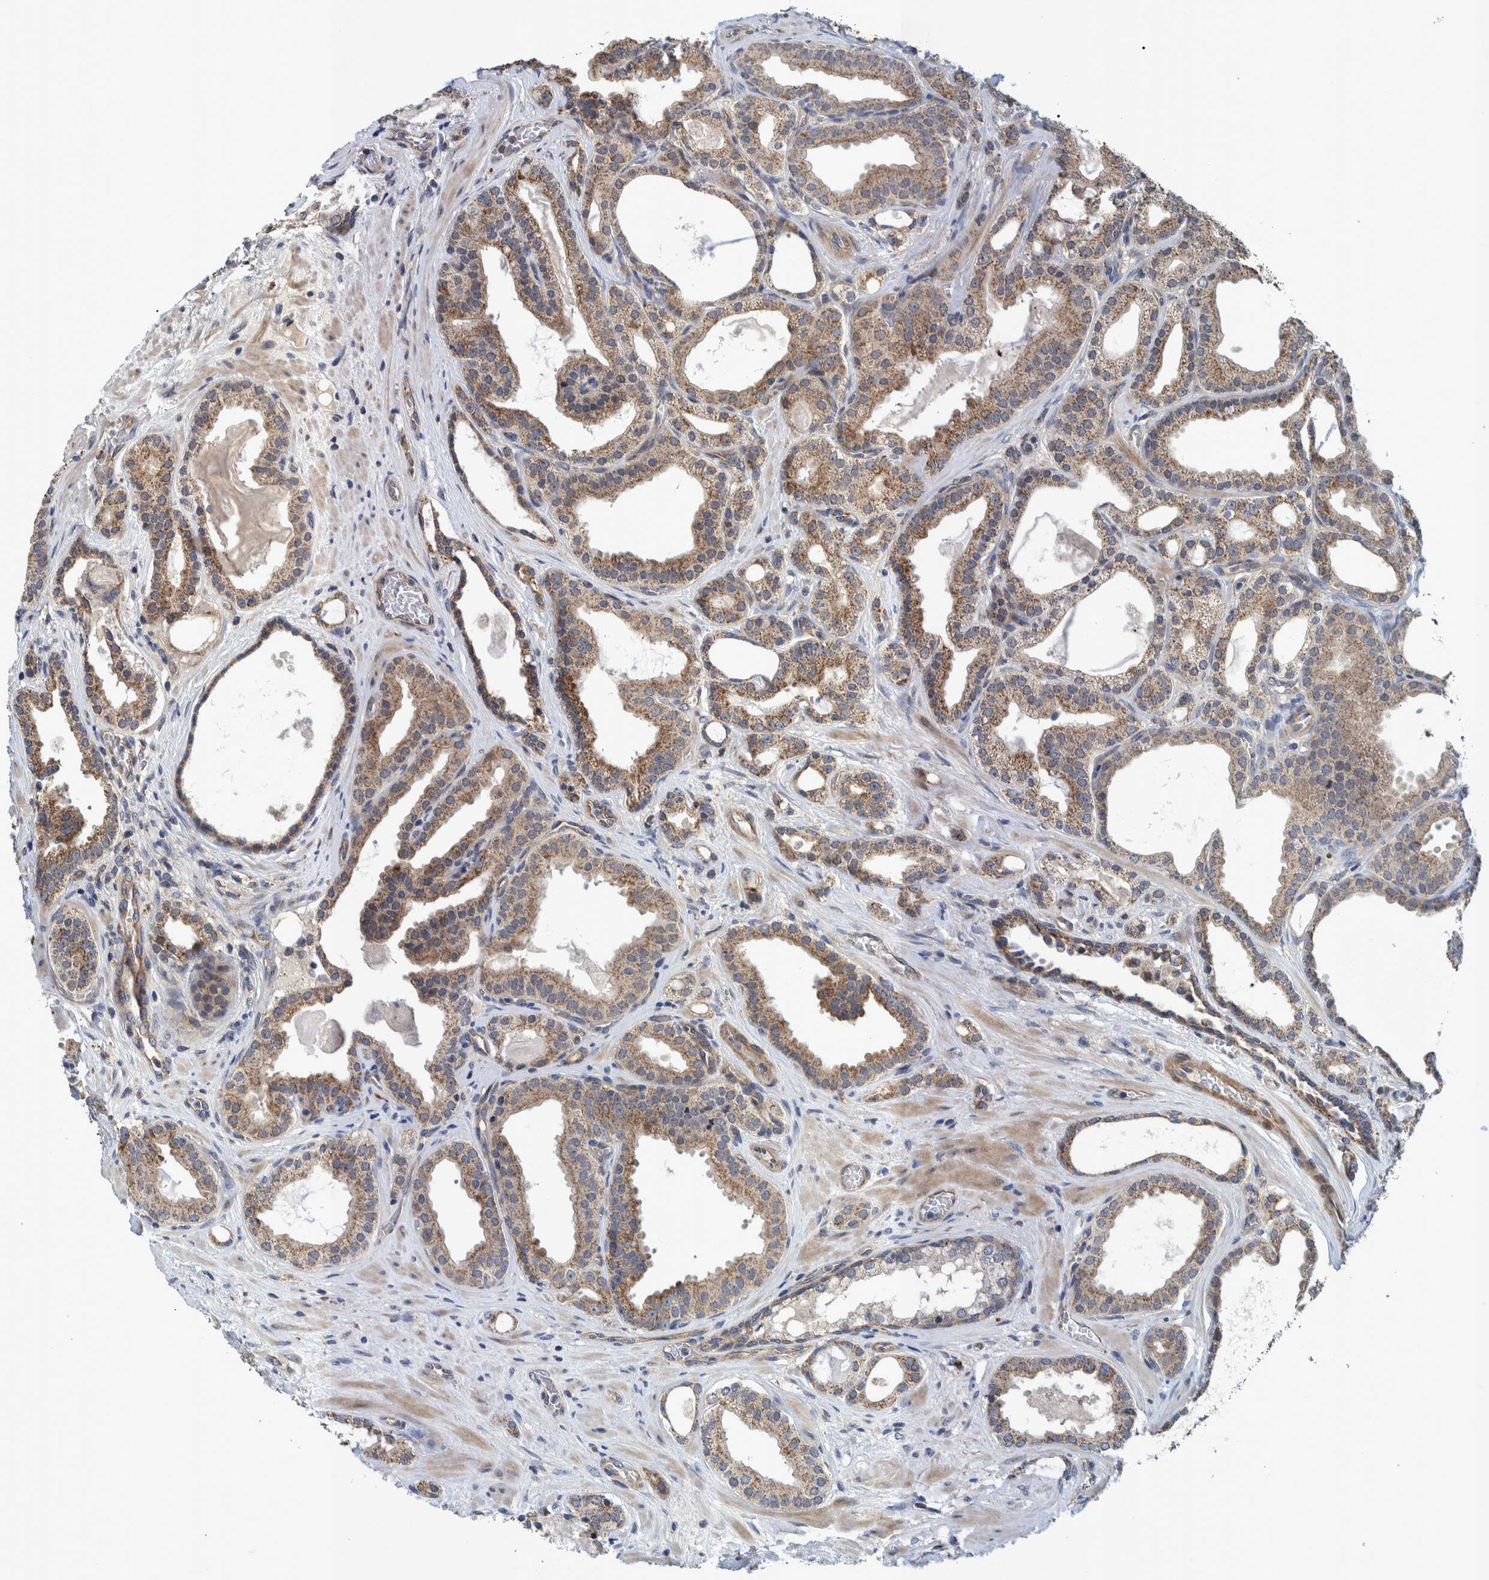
{"staining": {"intensity": "moderate", "quantity": ">75%", "location": "cytoplasmic/membranous"}, "tissue": "prostate cancer", "cell_type": "Tumor cells", "image_type": "cancer", "snomed": [{"axis": "morphology", "description": "Adenocarcinoma, High grade"}, {"axis": "topography", "description": "Prostate"}], "caption": "Prostate cancer (adenocarcinoma (high-grade)) stained with DAB immunohistochemistry exhibits medium levels of moderate cytoplasmic/membranous expression in approximately >75% of tumor cells. (DAB (3,3'-diaminobenzidine) IHC with brightfield microscopy, high magnification).", "gene": "MRPS7", "patient": {"sex": "male", "age": 60}}